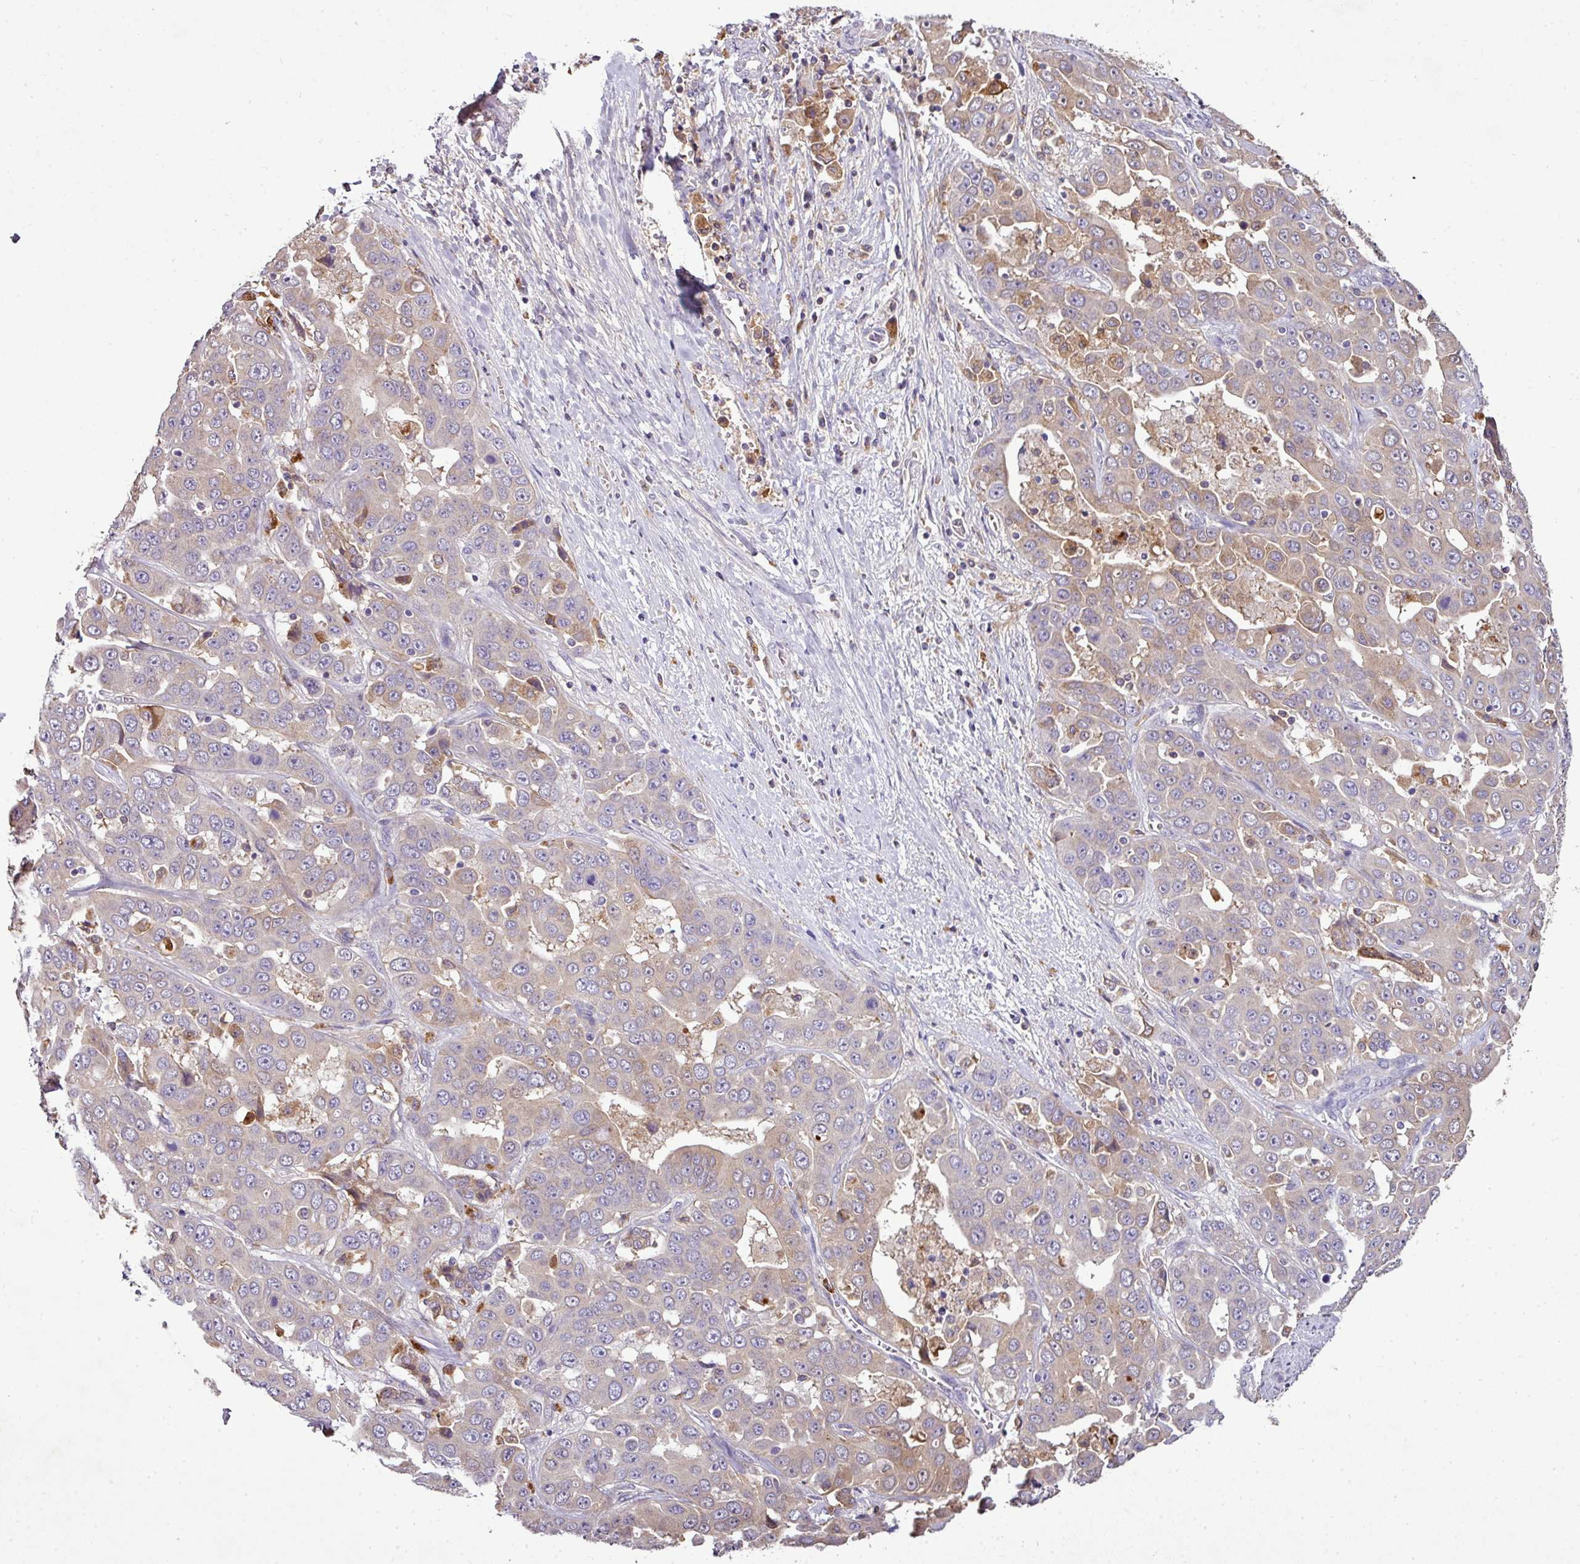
{"staining": {"intensity": "weak", "quantity": ">75%", "location": "cytoplasmic/membranous"}, "tissue": "liver cancer", "cell_type": "Tumor cells", "image_type": "cancer", "snomed": [{"axis": "morphology", "description": "Cholangiocarcinoma"}, {"axis": "topography", "description": "Liver"}], "caption": "IHC (DAB (3,3'-diaminobenzidine)) staining of cholangiocarcinoma (liver) displays weak cytoplasmic/membranous protein staining in about >75% of tumor cells.", "gene": "CAB39L", "patient": {"sex": "female", "age": 52}}